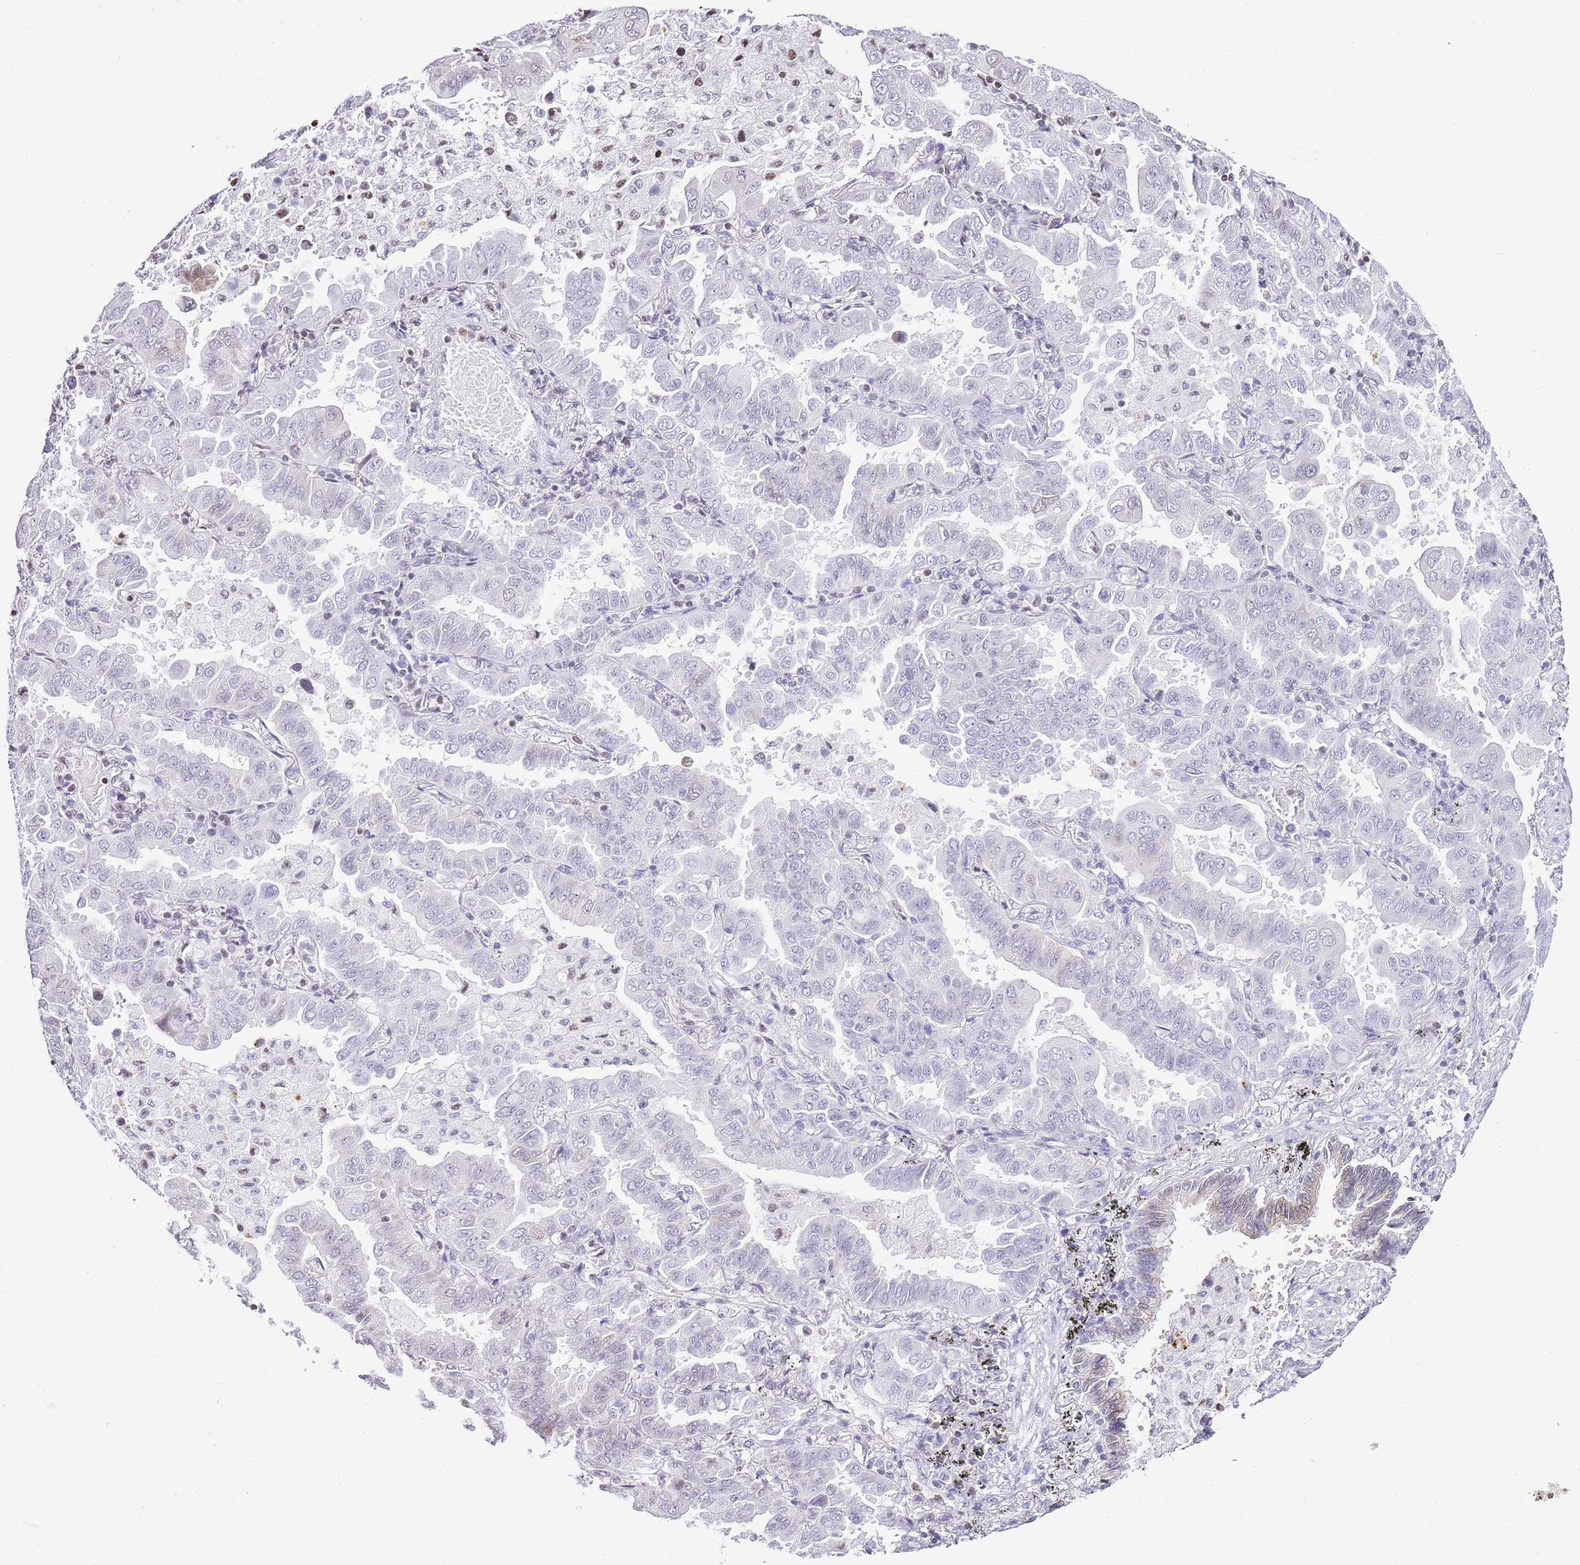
{"staining": {"intensity": "moderate", "quantity": "<25%", "location": "cytoplasmic/membranous"}, "tissue": "lung cancer", "cell_type": "Tumor cells", "image_type": "cancer", "snomed": [{"axis": "morphology", "description": "Adenocarcinoma, NOS"}, {"axis": "topography", "description": "Lung"}], "caption": "IHC of human adenocarcinoma (lung) displays low levels of moderate cytoplasmic/membranous expression in about <25% of tumor cells. The staining was performed using DAB (3,3'-diaminobenzidine), with brown indicating positive protein expression. Nuclei are stained blue with hematoxylin.", "gene": "PRR15", "patient": {"sex": "male", "age": 64}}